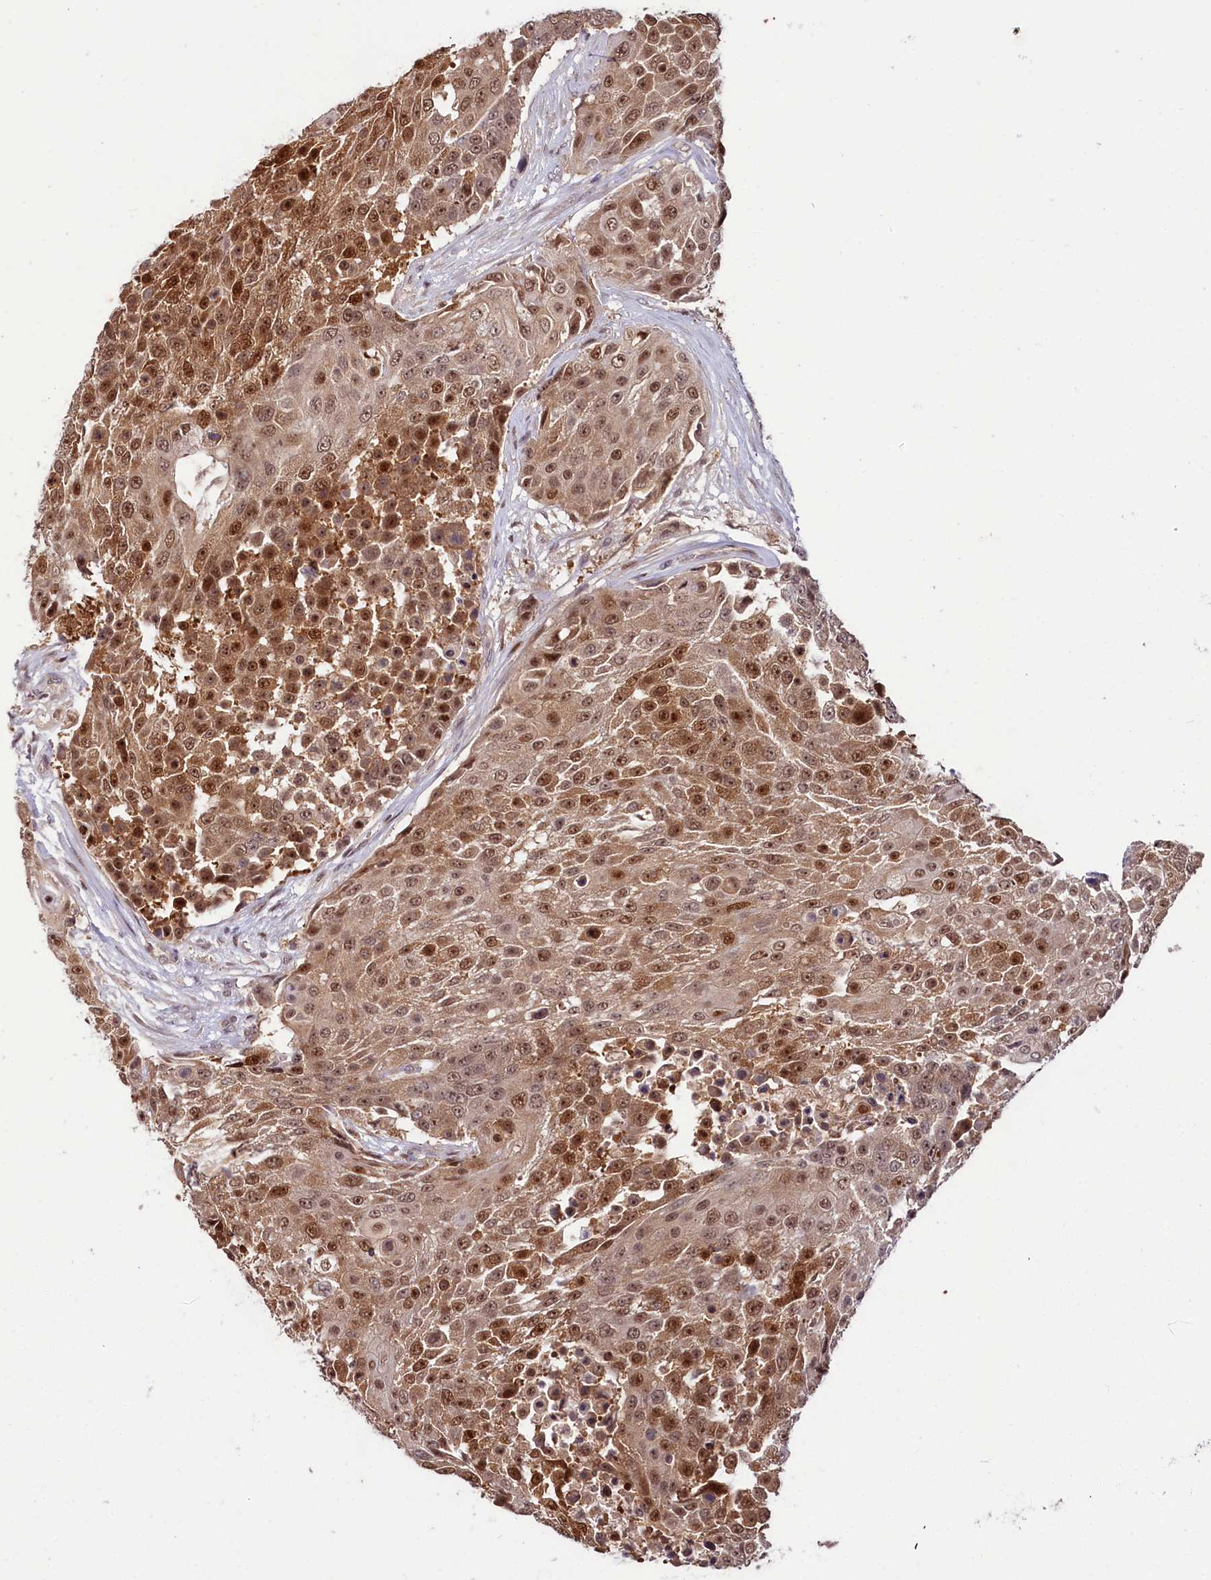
{"staining": {"intensity": "moderate", "quantity": ">75%", "location": "cytoplasmic/membranous,nuclear"}, "tissue": "urothelial cancer", "cell_type": "Tumor cells", "image_type": "cancer", "snomed": [{"axis": "morphology", "description": "Urothelial carcinoma, High grade"}, {"axis": "topography", "description": "Urinary bladder"}], "caption": "Immunohistochemistry photomicrograph of urothelial cancer stained for a protein (brown), which reveals medium levels of moderate cytoplasmic/membranous and nuclear staining in approximately >75% of tumor cells.", "gene": "N4BP2L1", "patient": {"sex": "female", "age": 63}}